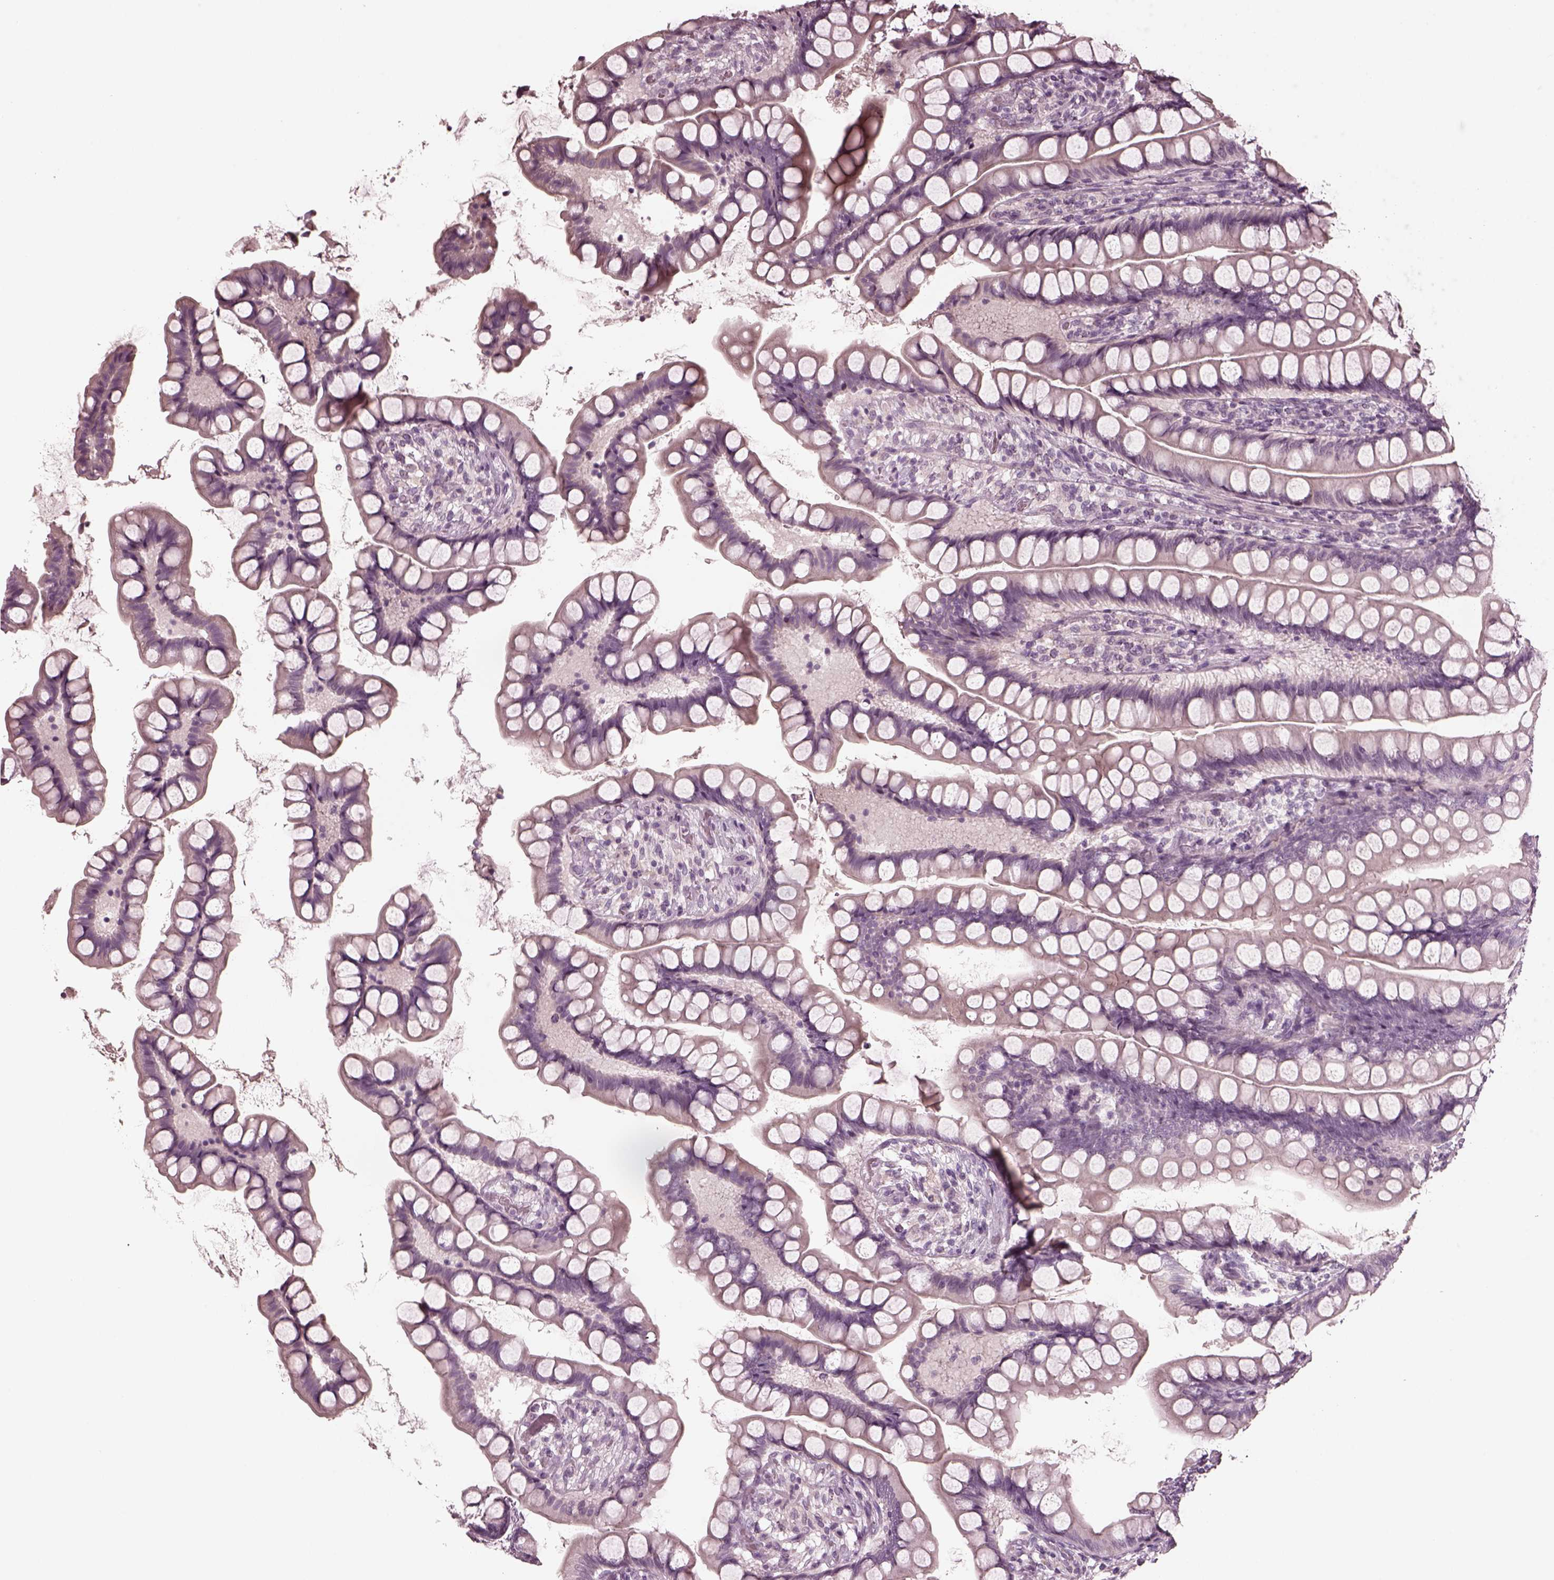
{"staining": {"intensity": "negative", "quantity": "none", "location": "none"}, "tissue": "small intestine", "cell_type": "Glandular cells", "image_type": "normal", "snomed": [{"axis": "morphology", "description": "Normal tissue, NOS"}, {"axis": "topography", "description": "Small intestine"}], "caption": "Image shows no significant protein positivity in glandular cells of unremarkable small intestine. (Brightfield microscopy of DAB immunohistochemistry (IHC) at high magnification).", "gene": "RCVRN", "patient": {"sex": "male", "age": 70}}